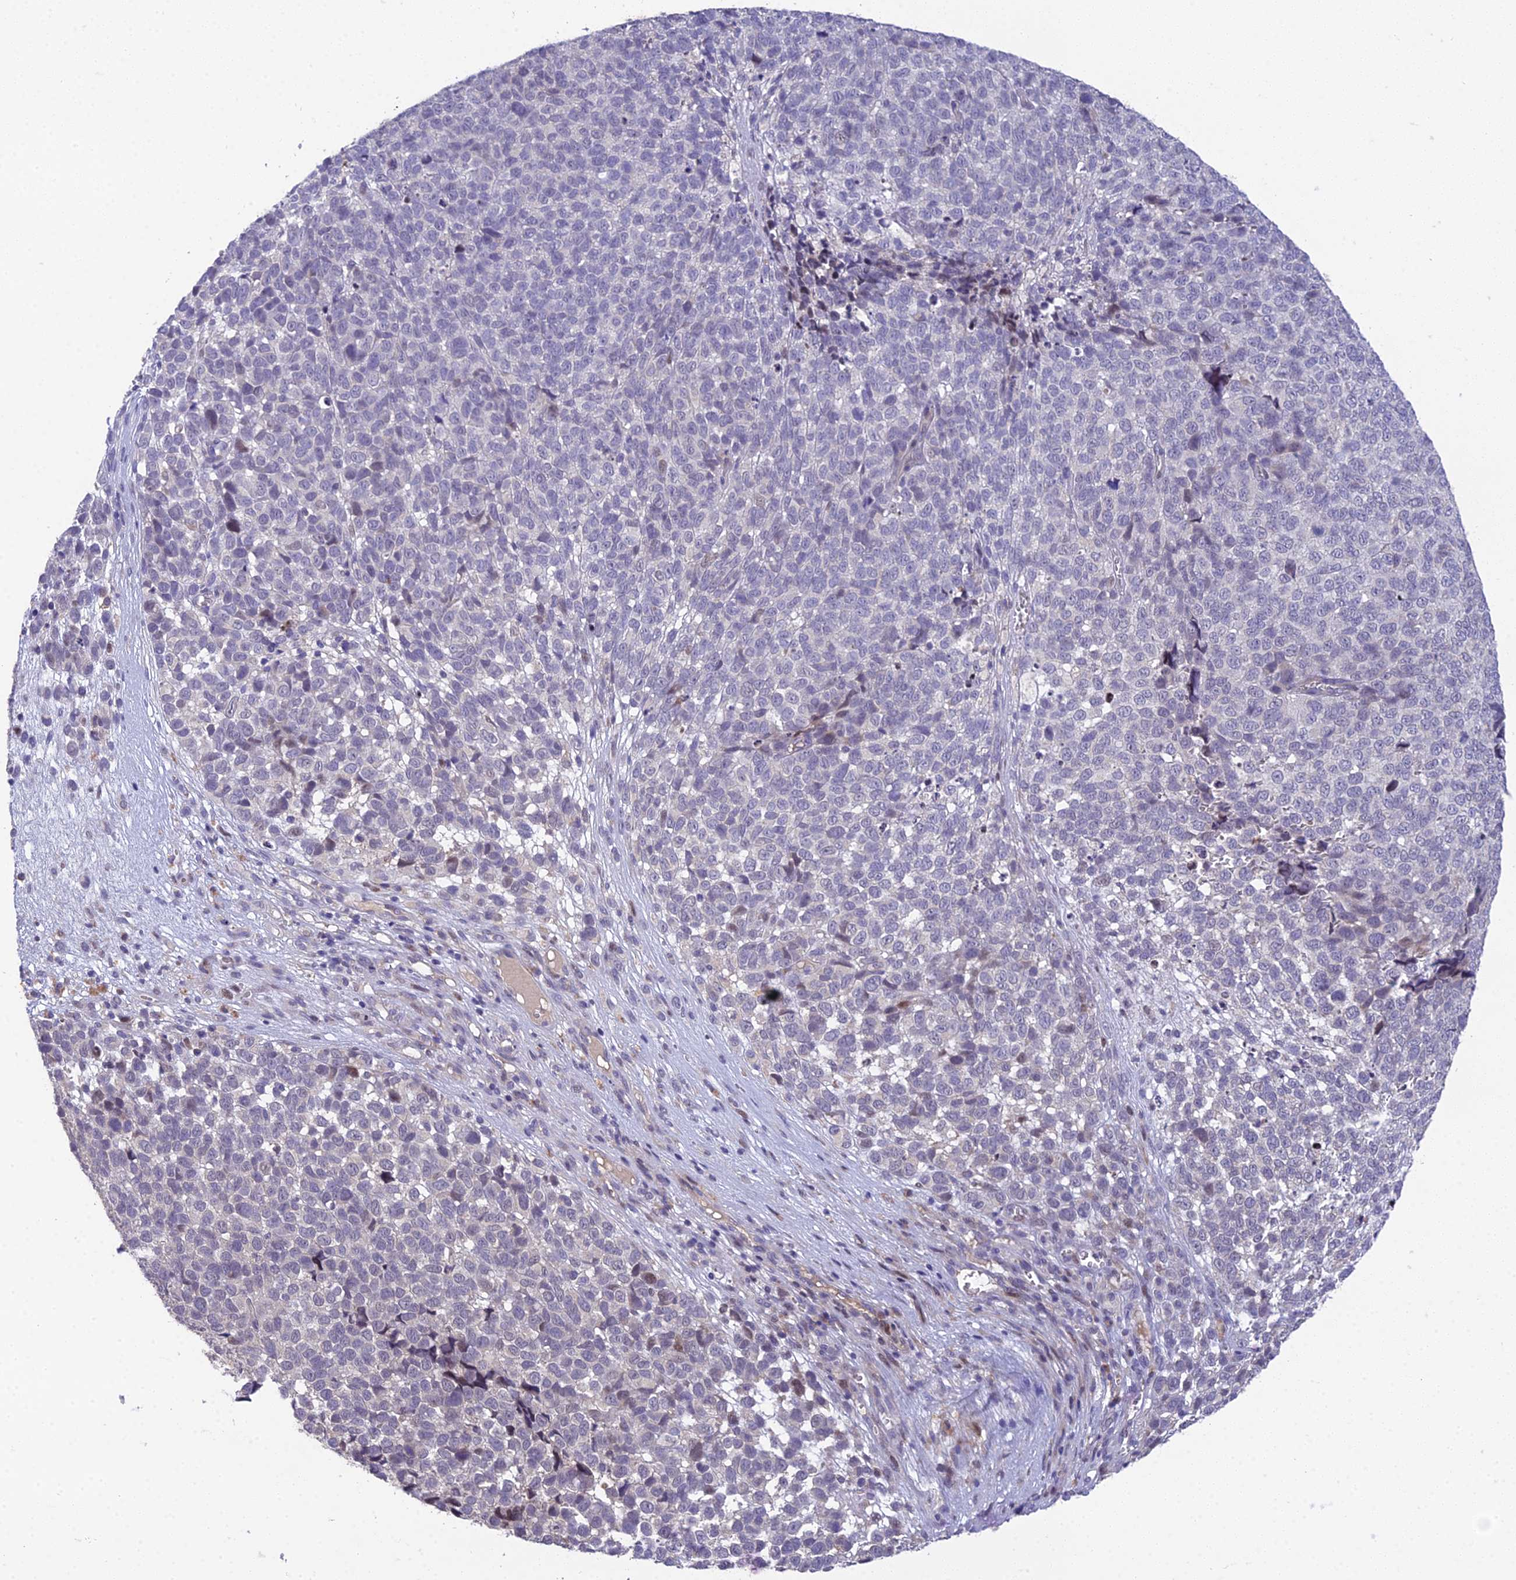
{"staining": {"intensity": "negative", "quantity": "none", "location": "none"}, "tissue": "melanoma", "cell_type": "Tumor cells", "image_type": "cancer", "snomed": [{"axis": "morphology", "description": "Malignant melanoma, NOS"}, {"axis": "topography", "description": "Nose, NOS"}], "caption": "High power microscopy micrograph of an immunohistochemistry (IHC) histopathology image of malignant melanoma, revealing no significant staining in tumor cells.", "gene": "PUS10", "patient": {"sex": "female", "age": 48}}